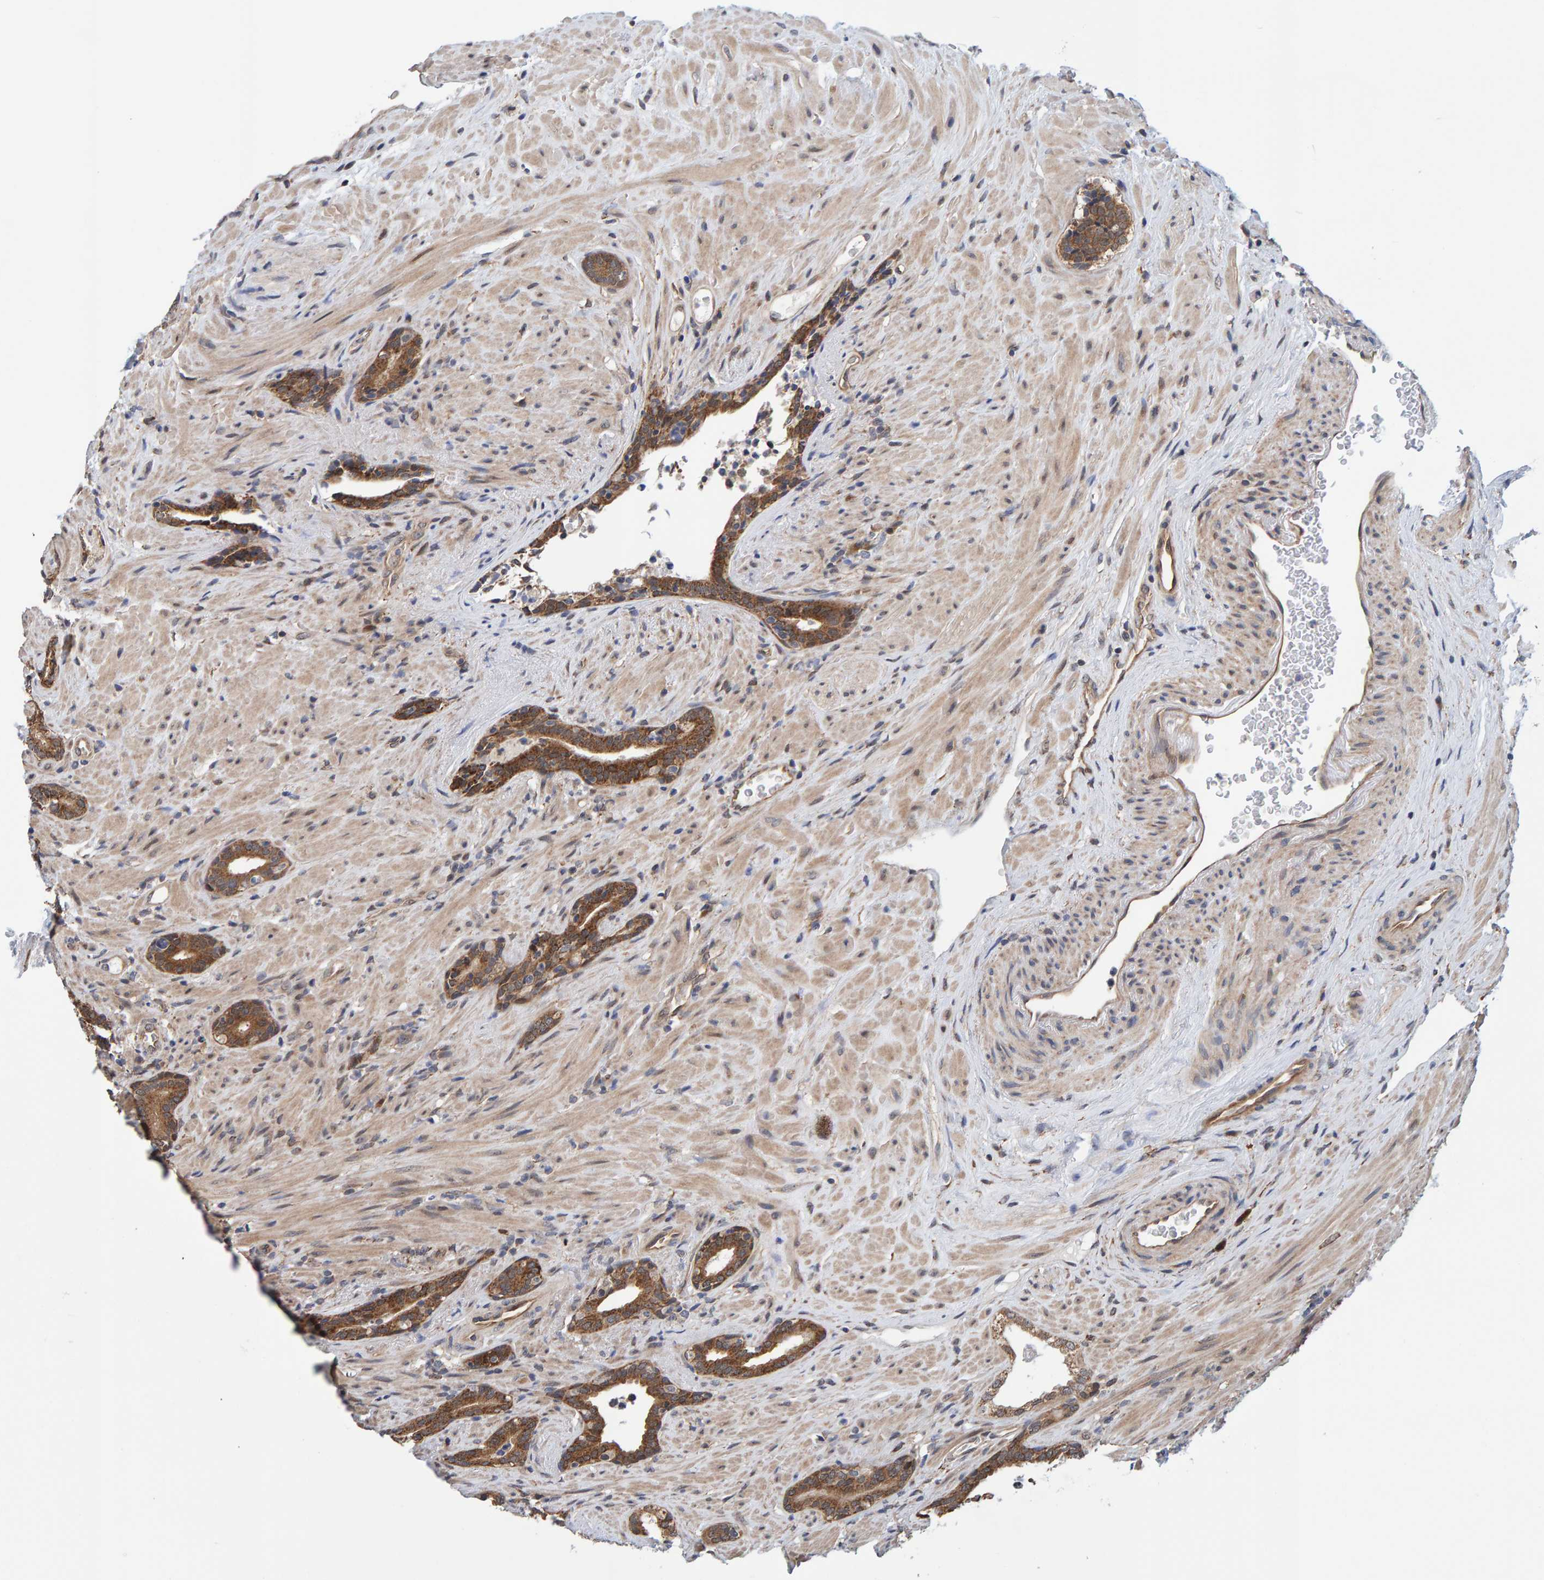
{"staining": {"intensity": "strong", "quantity": ">75%", "location": "cytoplasmic/membranous"}, "tissue": "prostate cancer", "cell_type": "Tumor cells", "image_type": "cancer", "snomed": [{"axis": "morphology", "description": "Adenocarcinoma, High grade"}, {"axis": "topography", "description": "Prostate"}], "caption": "Prostate cancer (high-grade adenocarcinoma) stained with immunohistochemistry shows strong cytoplasmic/membranous positivity in approximately >75% of tumor cells.", "gene": "SCRN2", "patient": {"sex": "male", "age": 71}}